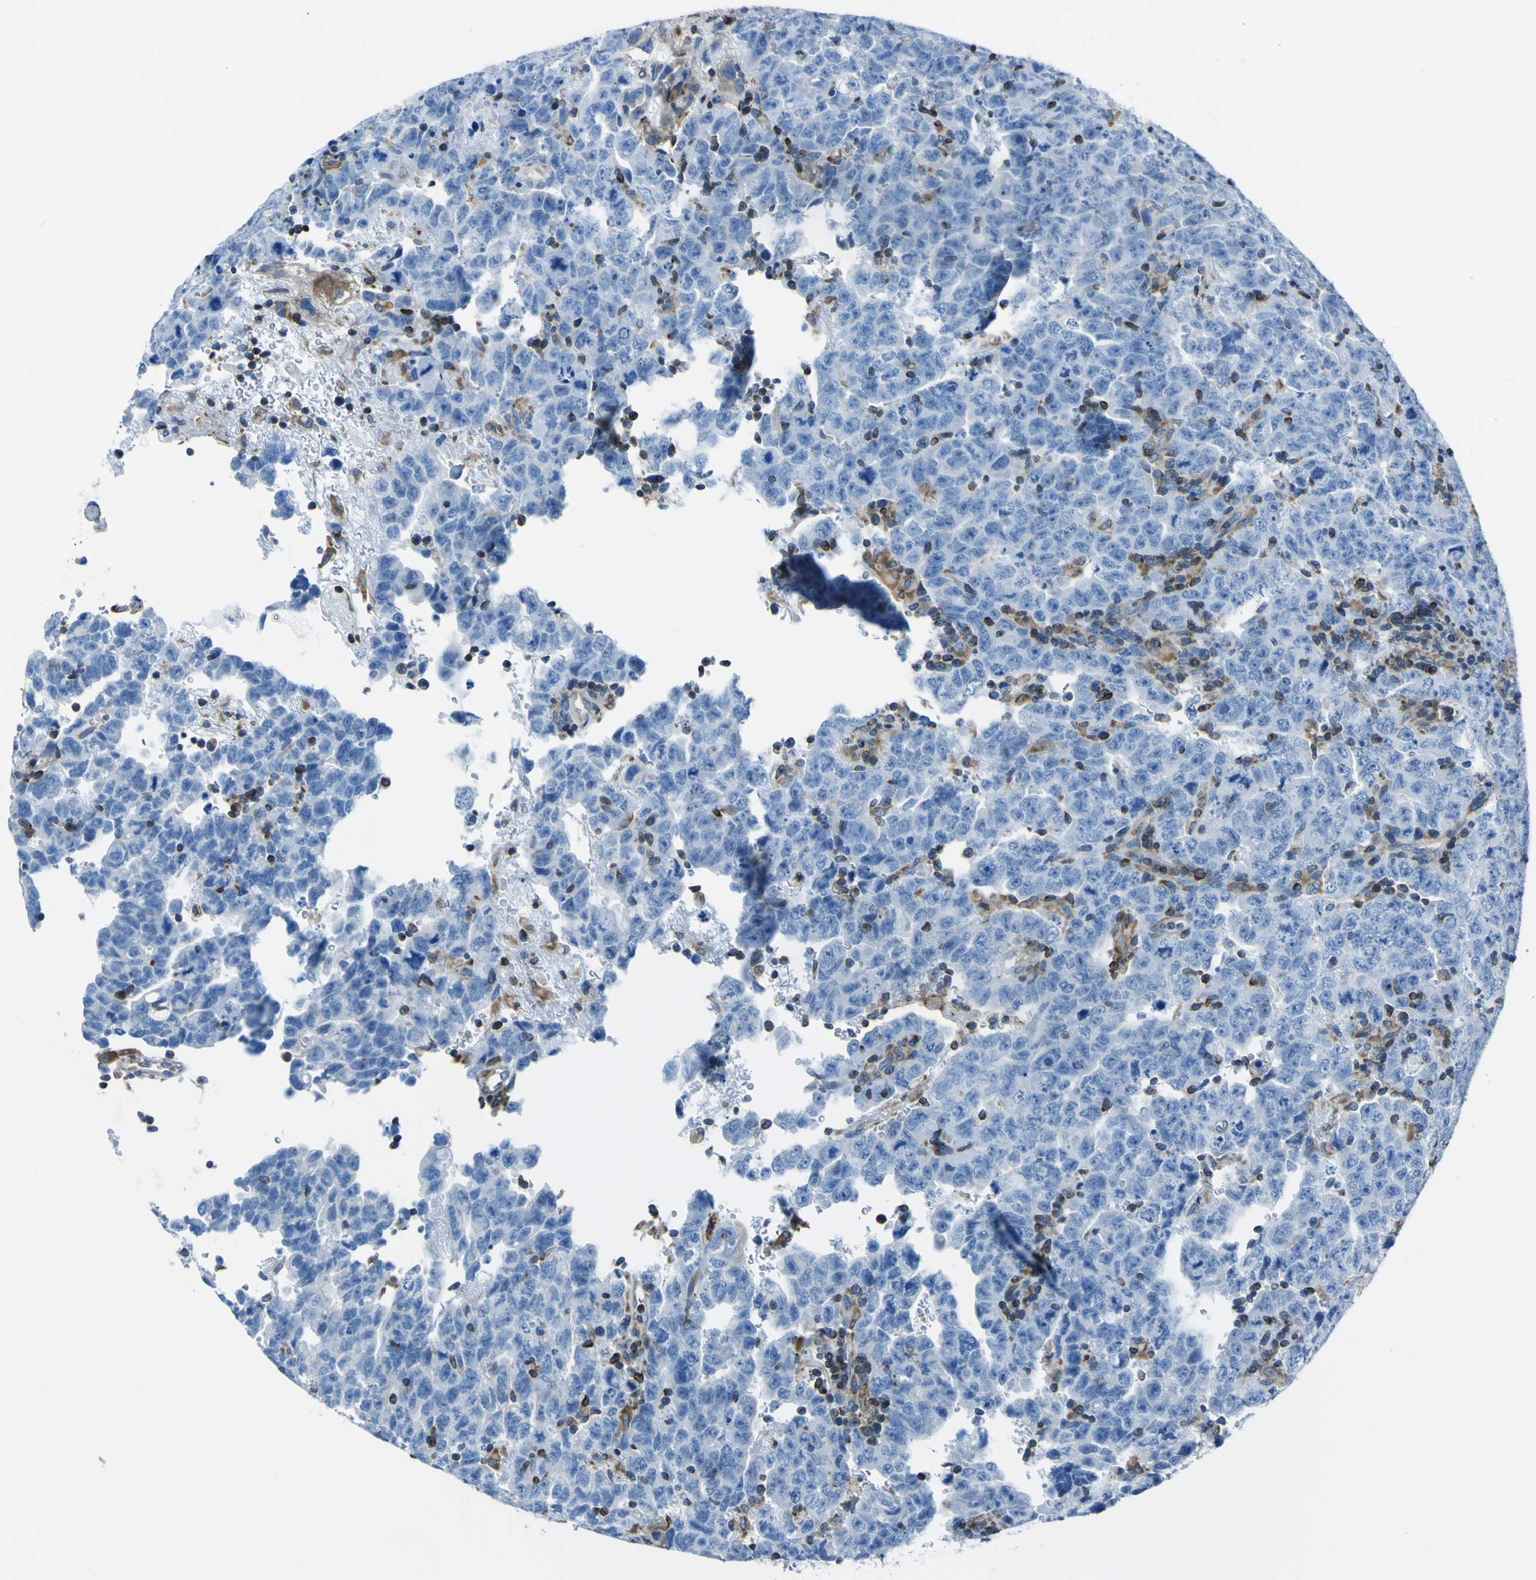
{"staining": {"intensity": "negative", "quantity": "none", "location": "none"}, "tissue": "testis cancer", "cell_type": "Tumor cells", "image_type": "cancer", "snomed": [{"axis": "morphology", "description": "Carcinoma, Embryonal, NOS"}, {"axis": "topography", "description": "Testis"}], "caption": "The histopathology image shows no staining of tumor cells in testis cancer (embryonal carcinoma).", "gene": "STIM1", "patient": {"sex": "male", "age": 28}}